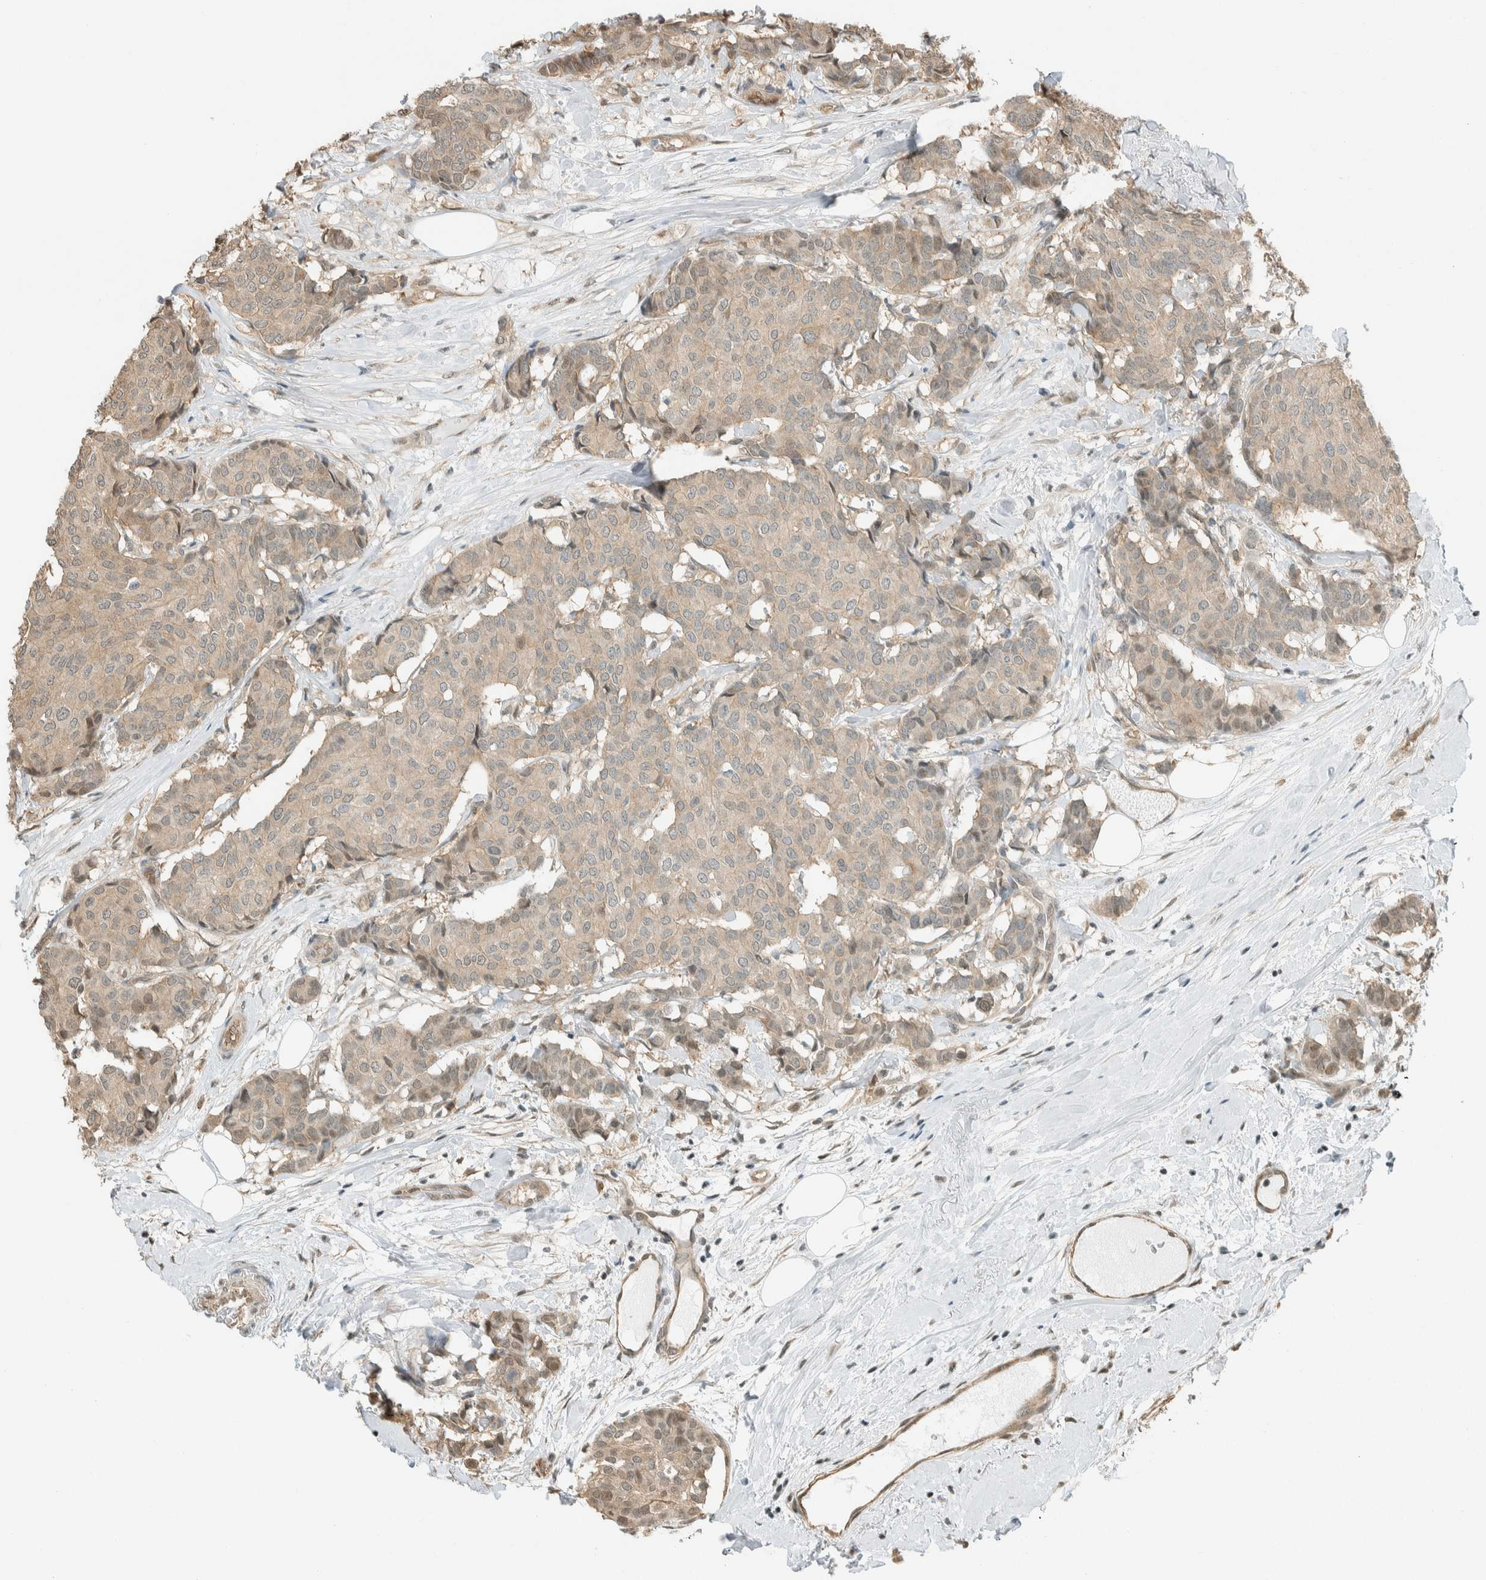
{"staining": {"intensity": "weak", "quantity": ">75%", "location": "cytoplasmic/membranous"}, "tissue": "breast cancer", "cell_type": "Tumor cells", "image_type": "cancer", "snomed": [{"axis": "morphology", "description": "Duct carcinoma"}, {"axis": "topography", "description": "Breast"}], "caption": "The immunohistochemical stain labels weak cytoplasmic/membranous expression in tumor cells of breast cancer tissue. Ihc stains the protein of interest in brown and the nuclei are stained blue.", "gene": "NIBAN2", "patient": {"sex": "female", "age": 75}}